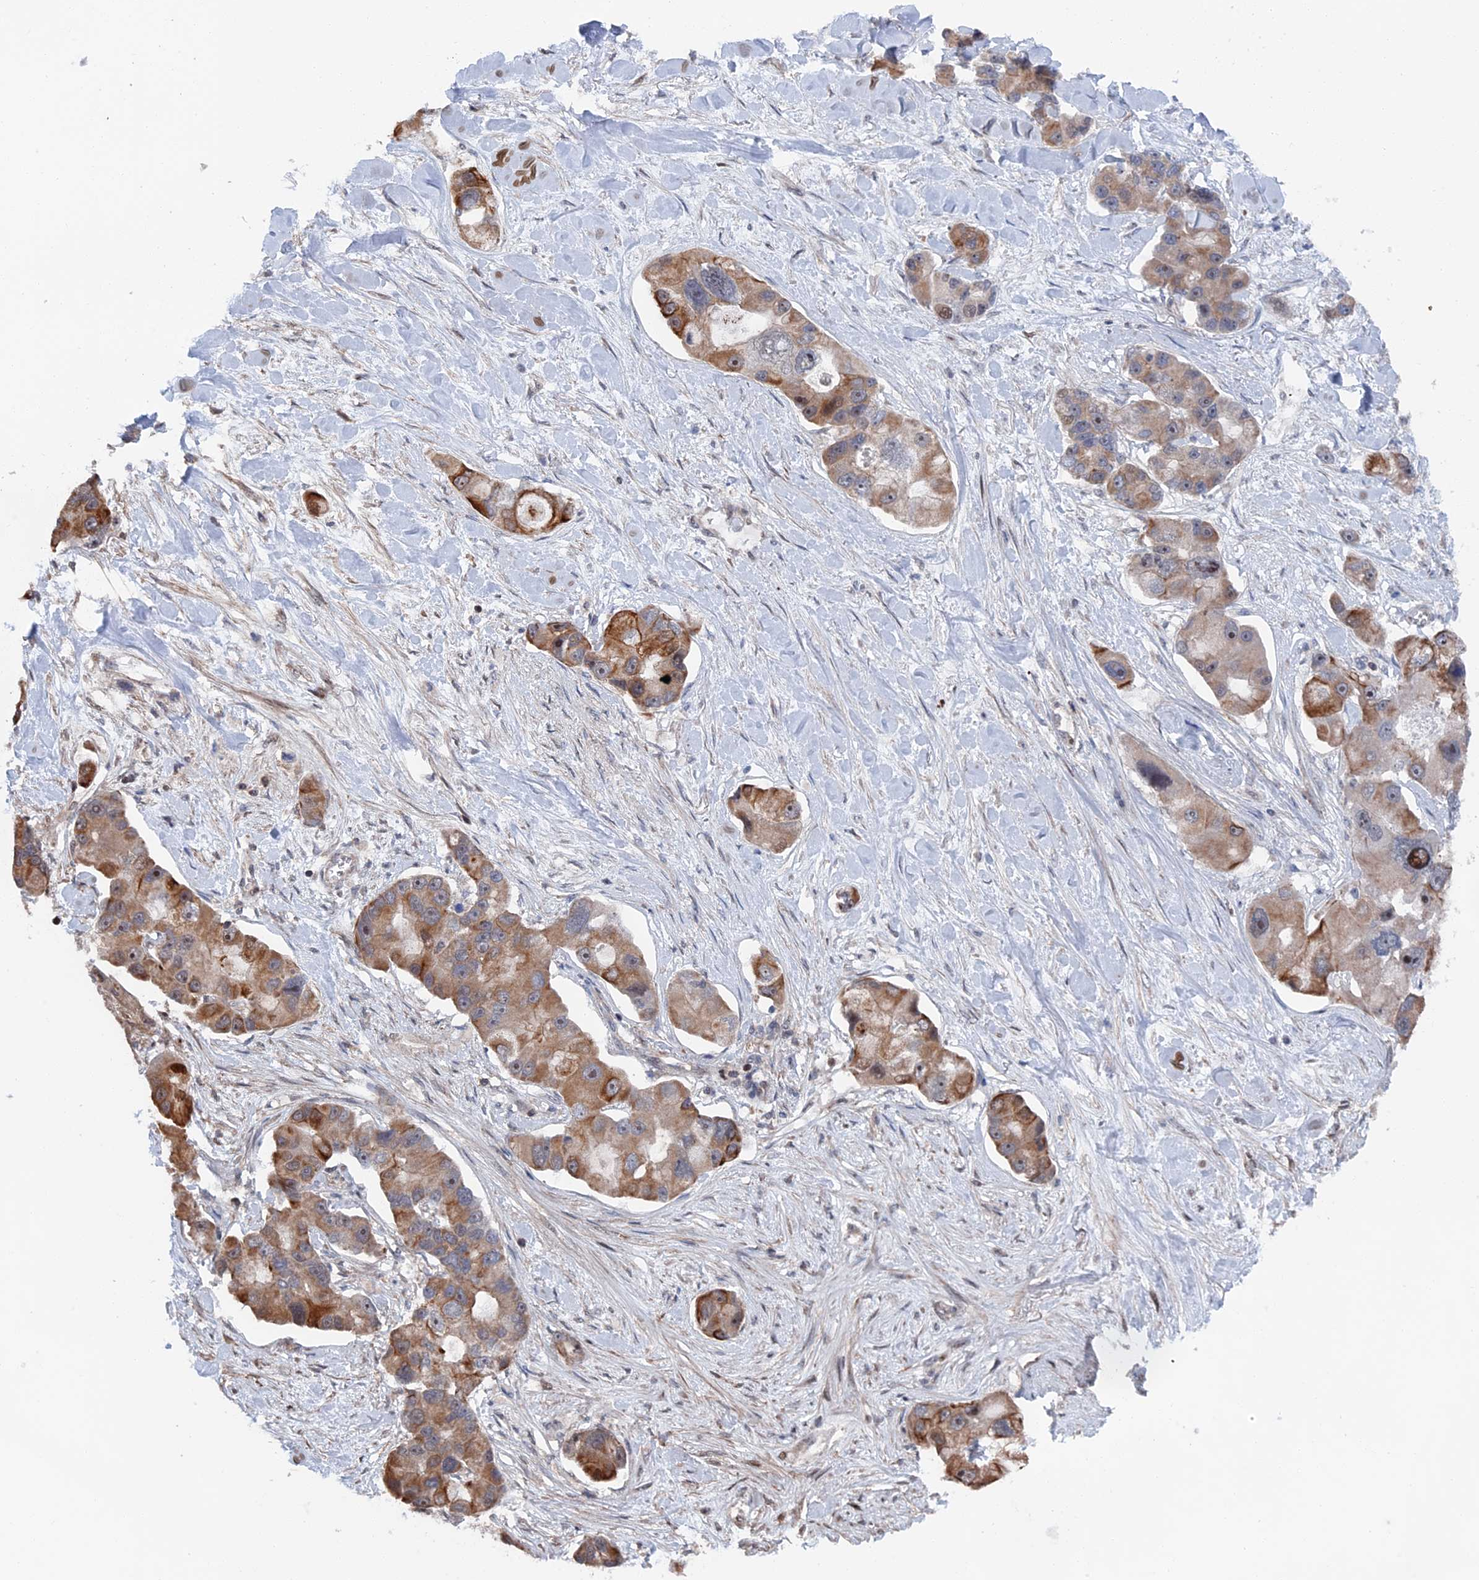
{"staining": {"intensity": "moderate", "quantity": "25%-75%", "location": "cytoplasmic/membranous,nuclear"}, "tissue": "lung cancer", "cell_type": "Tumor cells", "image_type": "cancer", "snomed": [{"axis": "morphology", "description": "Adenocarcinoma, NOS"}, {"axis": "topography", "description": "Lung"}], "caption": "Immunohistochemical staining of lung cancer (adenocarcinoma) demonstrates medium levels of moderate cytoplasmic/membranous and nuclear expression in about 25%-75% of tumor cells.", "gene": "IL7", "patient": {"sex": "female", "age": 54}}